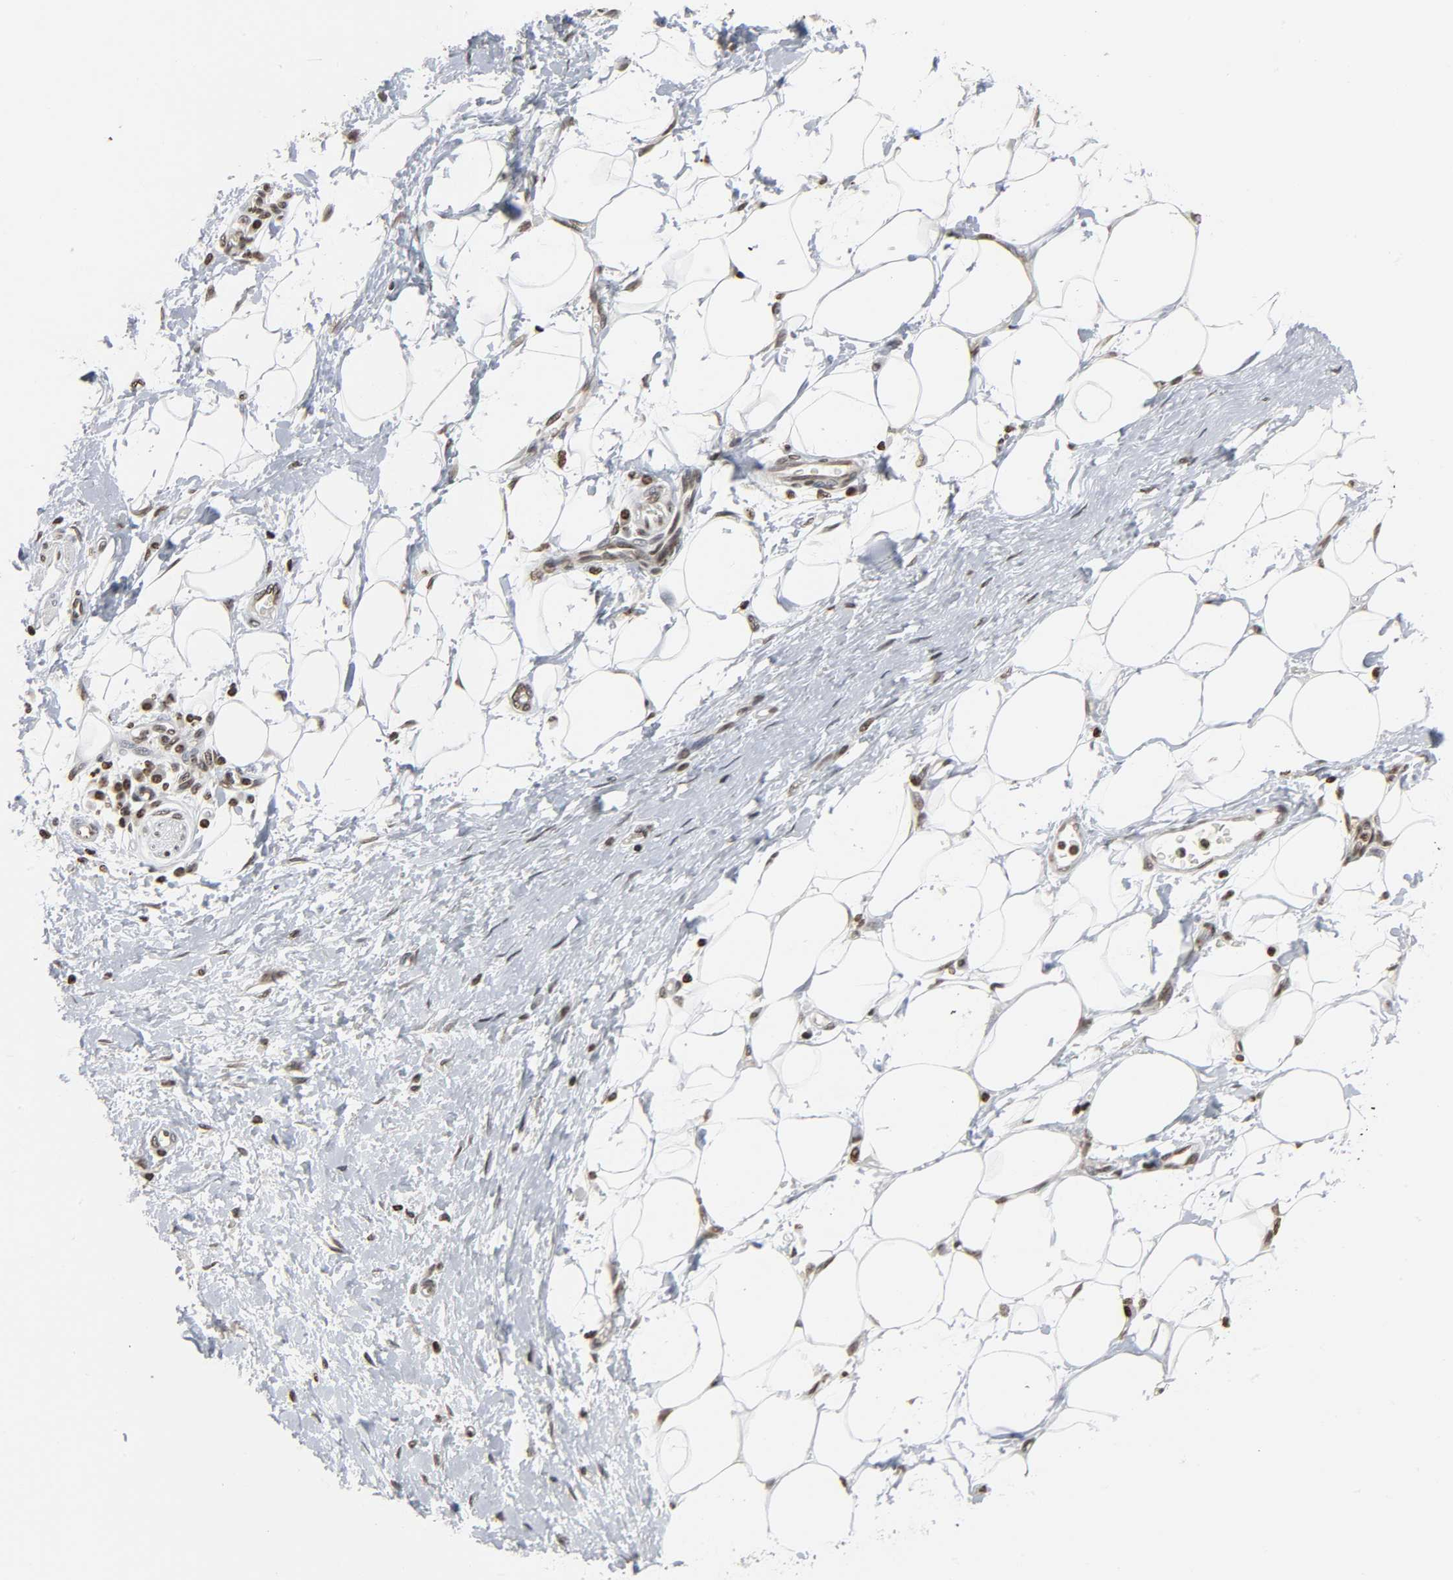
{"staining": {"intensity": "moderate", "quantity": ">75%", "location": "nuclear"}, "tissue": "adipose tissue", "cell_type": "Adipocytes", "image_type": "normal", "snomed": [{"axis": "morphology", "description": "Normal tissue, NOS"}, {"axis": "morphology", "description": "Urothelial carcinoma, High grade"}, {"axis": "topography", "description": "Vascular tissue"}, {"axis": "topography", "description": "Urinary bladder"}], "caption": "Immunohistochemistry photomicrograph of normal adipose tissue stained for a protein (brown), which shows medium levels of moderate nuclear expression in about >75% of adipocytes.", "gene": "ELAVL1", "patient": {"sex": "female", "age": 56}}